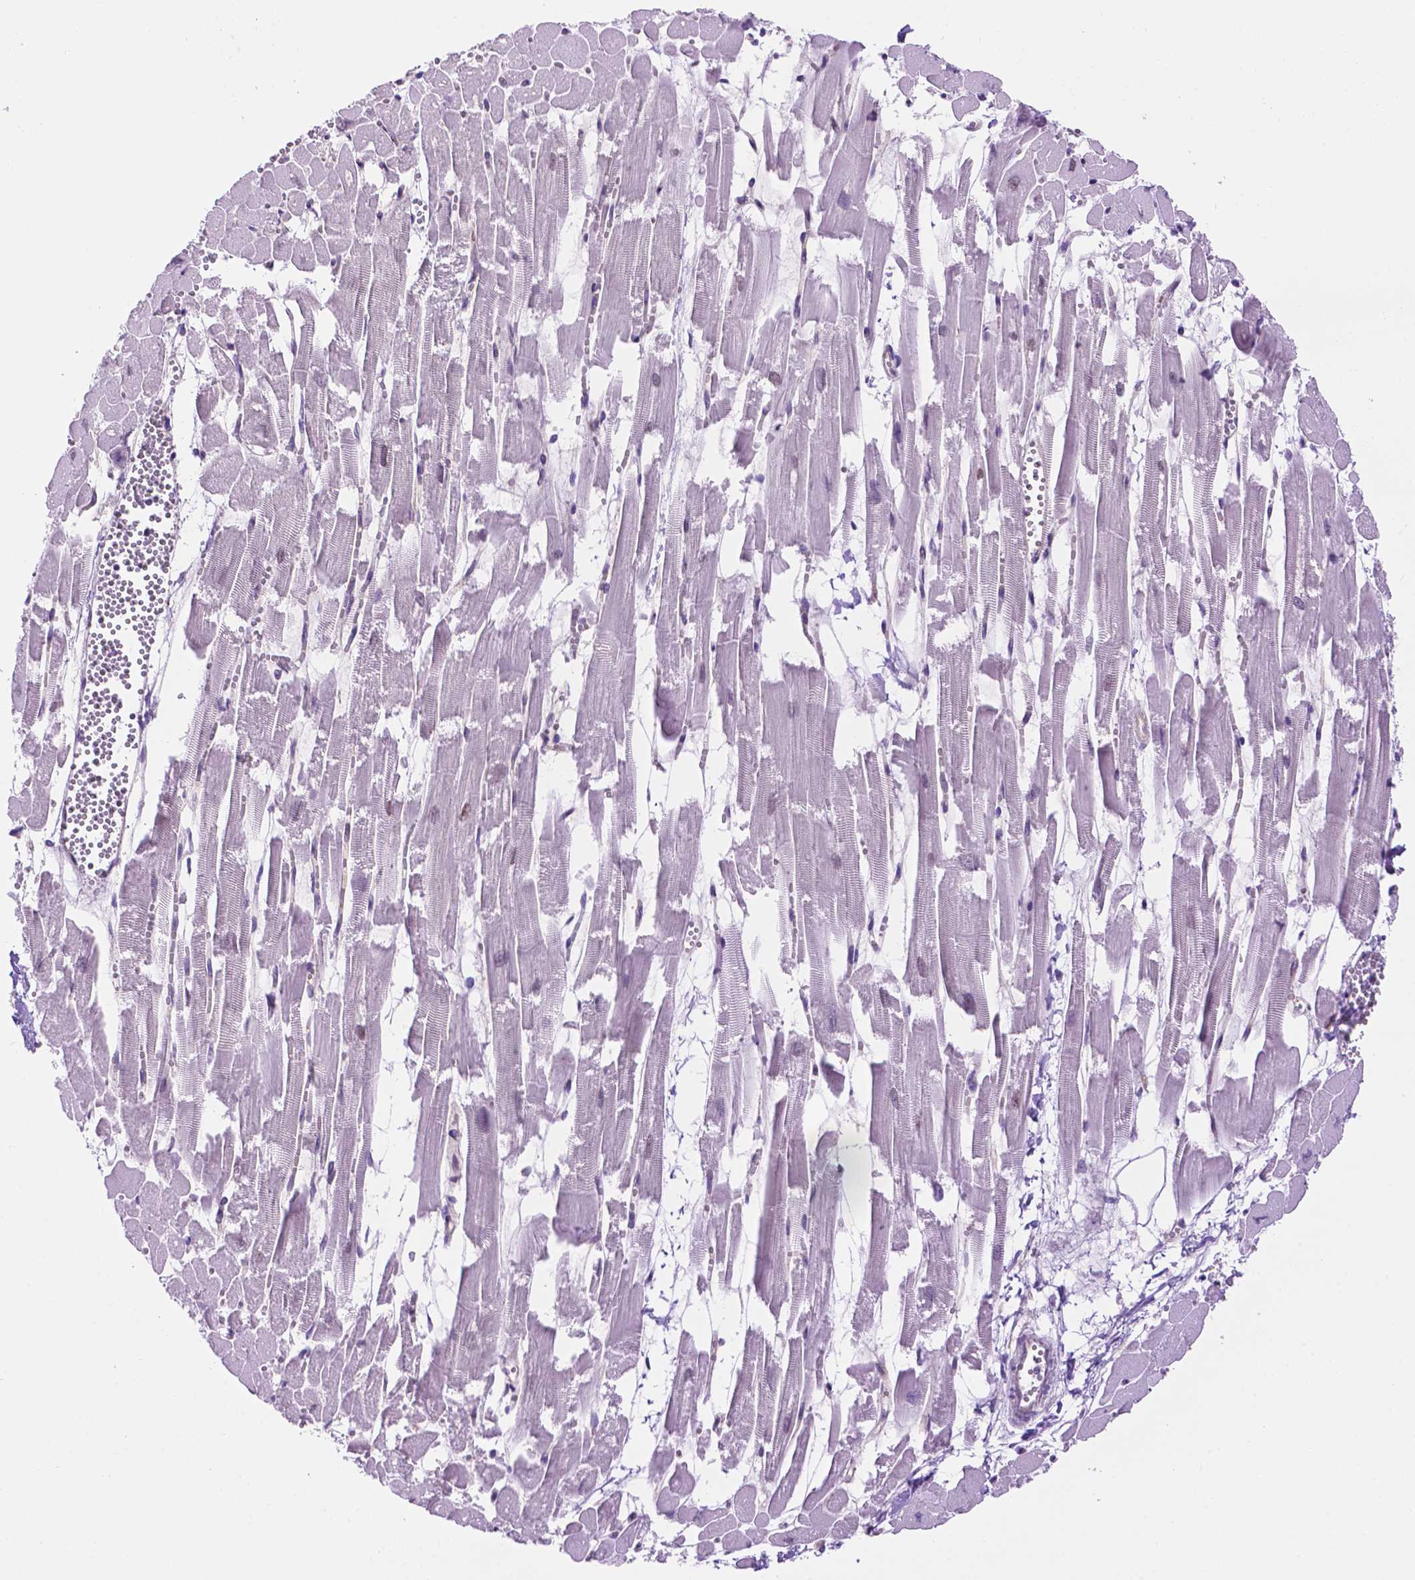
{"staining": {"intensity": "weak", "quantity": "25%-75%", "location": "nuclear"}, "tissue": "heart muscle", "cell_type": "Cardiomyocytes", "image_type": "normal", "snomed": [{"axis": "morphology", "description": "Normal tissue, NOS"}, {"axis": "topography", "description": "Heart"}], "caption": "DAB immunohistochemical staining of unremarkable human heart muscle shows weak nuclear protein expression in about 25%-75% of cardiomyocytes.", "gene": "TACSTD2", "patient": {"sex": "female", "age": 52}}